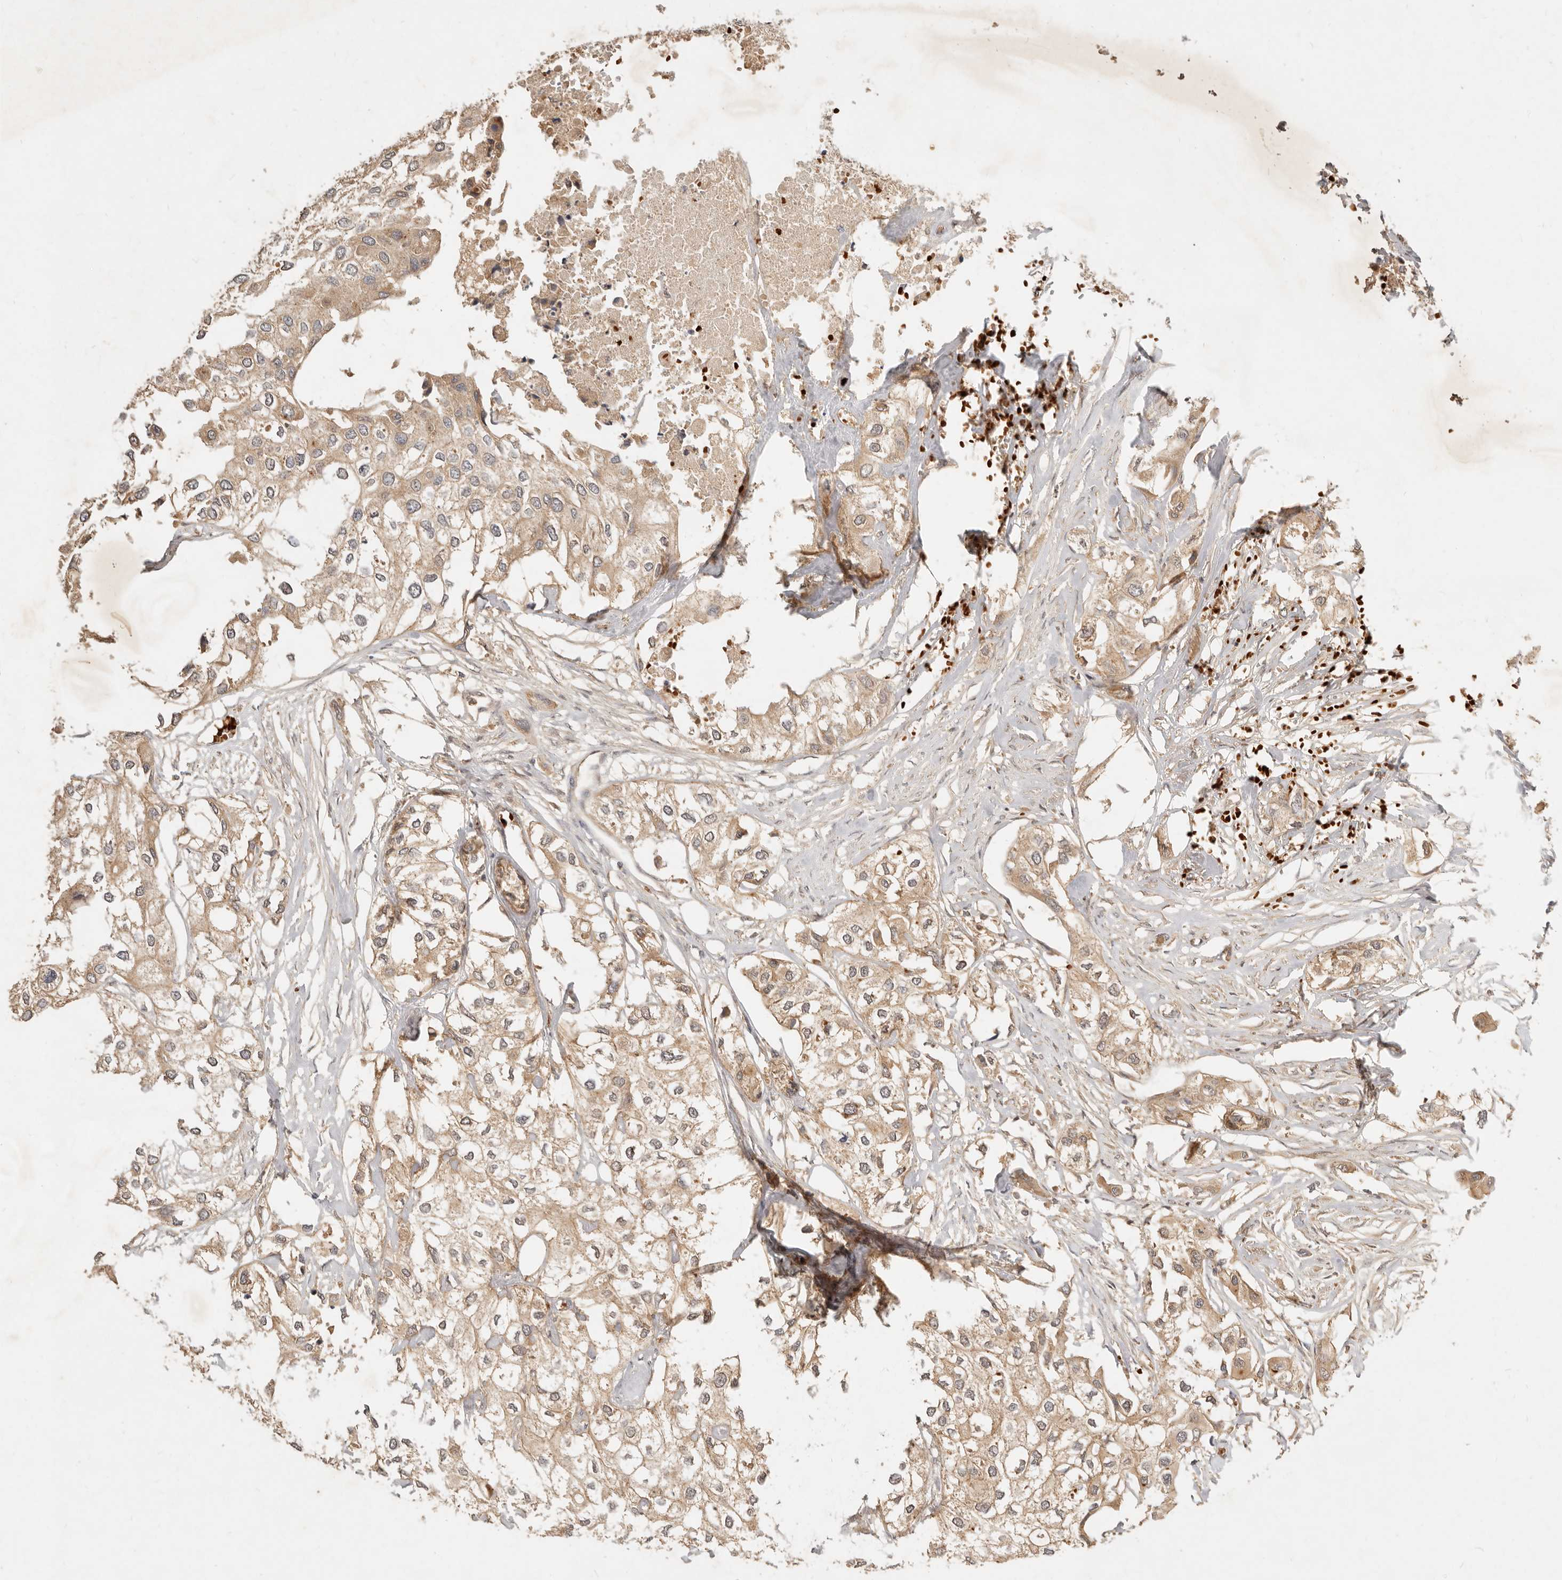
{"staining": {"intensity": "moderate", "quantity": ">75%", "location": "cytoplasmic/membranous"}, "tissue": "urothelial cancer", "cell_type": "Tumor cells", "image_type": "cancer", "snomed": [{"axis": "morphology", "description": "Urothelial carcinoma, High grade"}, {"axis": "topography", "description": "Urinary bladder"}], "caption": "Immunohistochemical staining of human urothelial carcinoma (high-grade) shows medium levels of moderate cytoplasmic/membranous staining in approximately >75% of tumor cells.", "gene": "FREM2", "patient": {"sex": "male", "age": 64}}